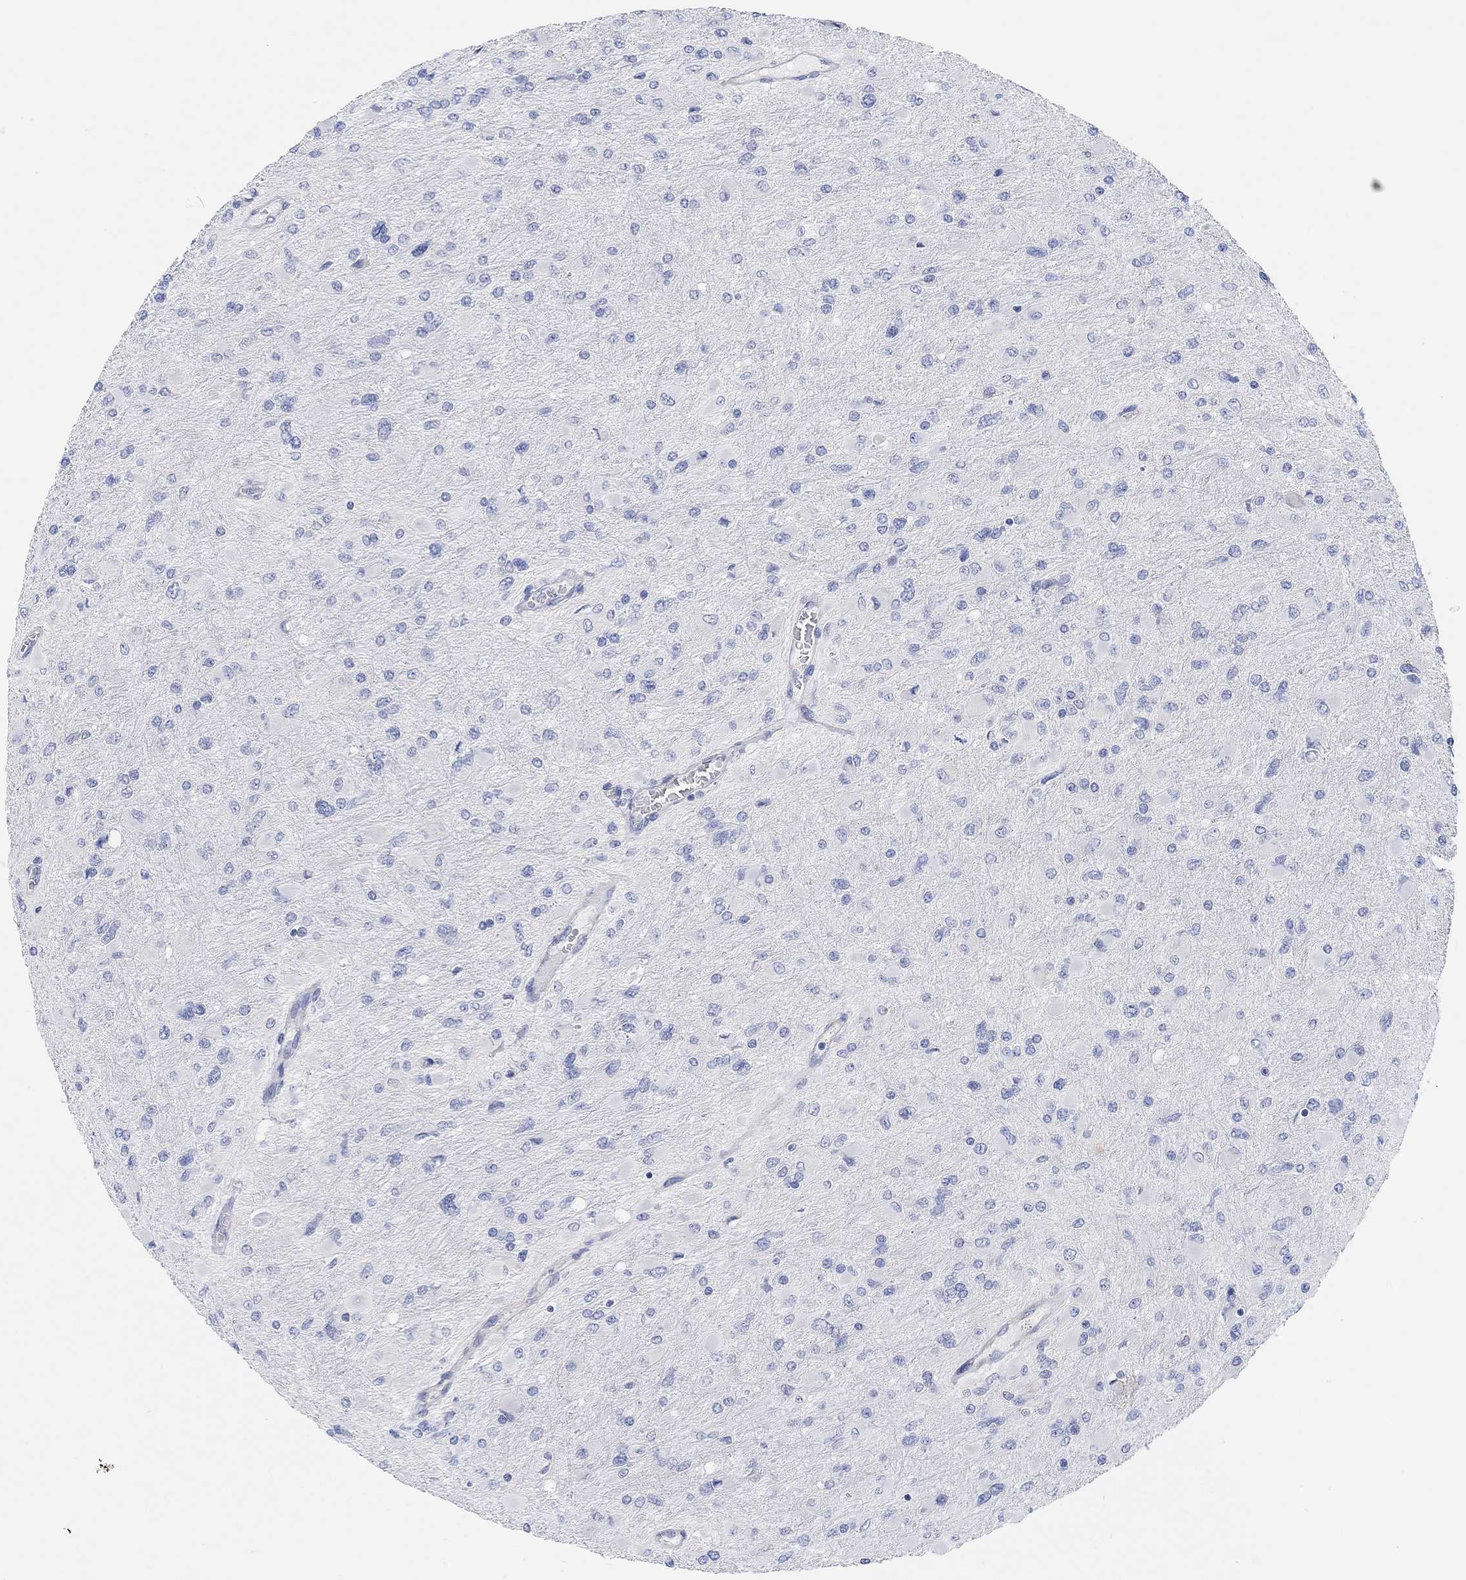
{"staining": {"intensity": "negative", "quantity": "none", "location": "none"}, "tissue": "glioma", "cell_type": "Tumor cells", "image_type": "cancer", "snomed": [{"axis": "morphology", "description": "Glioma, malignant, High grade"}, {"axis": "topography", "description": "Cerebral cortex"}], "caption": "DAB immunohistochemical staining of human malignant glioma (high-grade) exhibits no significant positivity in tumor cells.", "gene": "RGS1", "patient": {"sex": "female", "age": 36}}